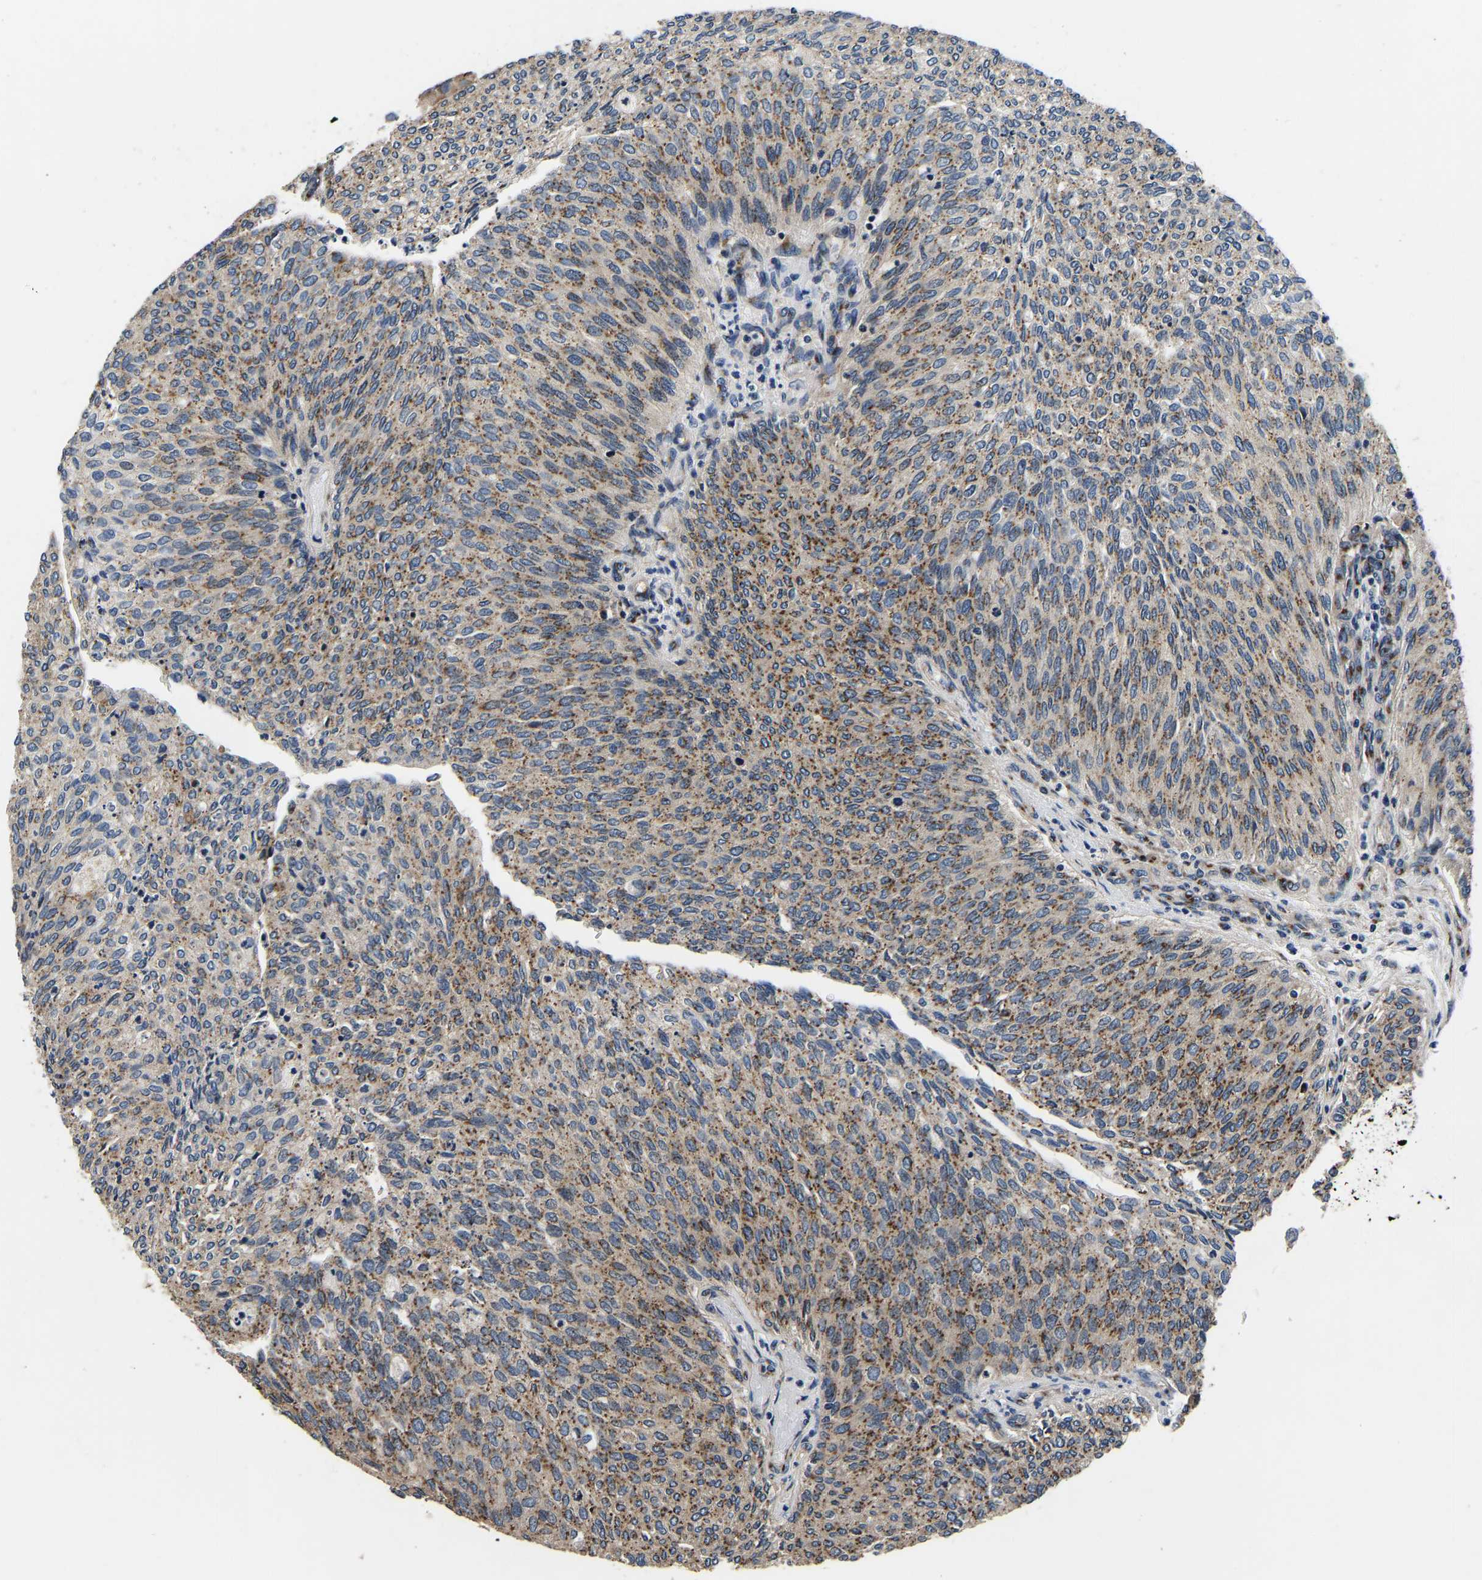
{"staining": {"intensity": "moderate", "quantity": ">75%", "location": "cytoplasmic/membranous"}, "tissue": "urothelial cancer", "cell_type": "Tumor cells", "image_type": "cancer", "snomed": [{"axis": "morphology", "description": "Urothelial carcinoma, Low grade"}, {"axis": "topography", "description": "Urinary bladder"}], "caption": "Tumor cells show medium levels of moderate cytoplasmic/membranous staining in about >75% of cells in human low-grade urothelial carcinoma. Using DAB (brown) and hematoxylin (blue) stains, captured at high magnification using brightfield microscopy.", "gene": "RABAC1", "patient": {"sex": "female", "age": 79}}